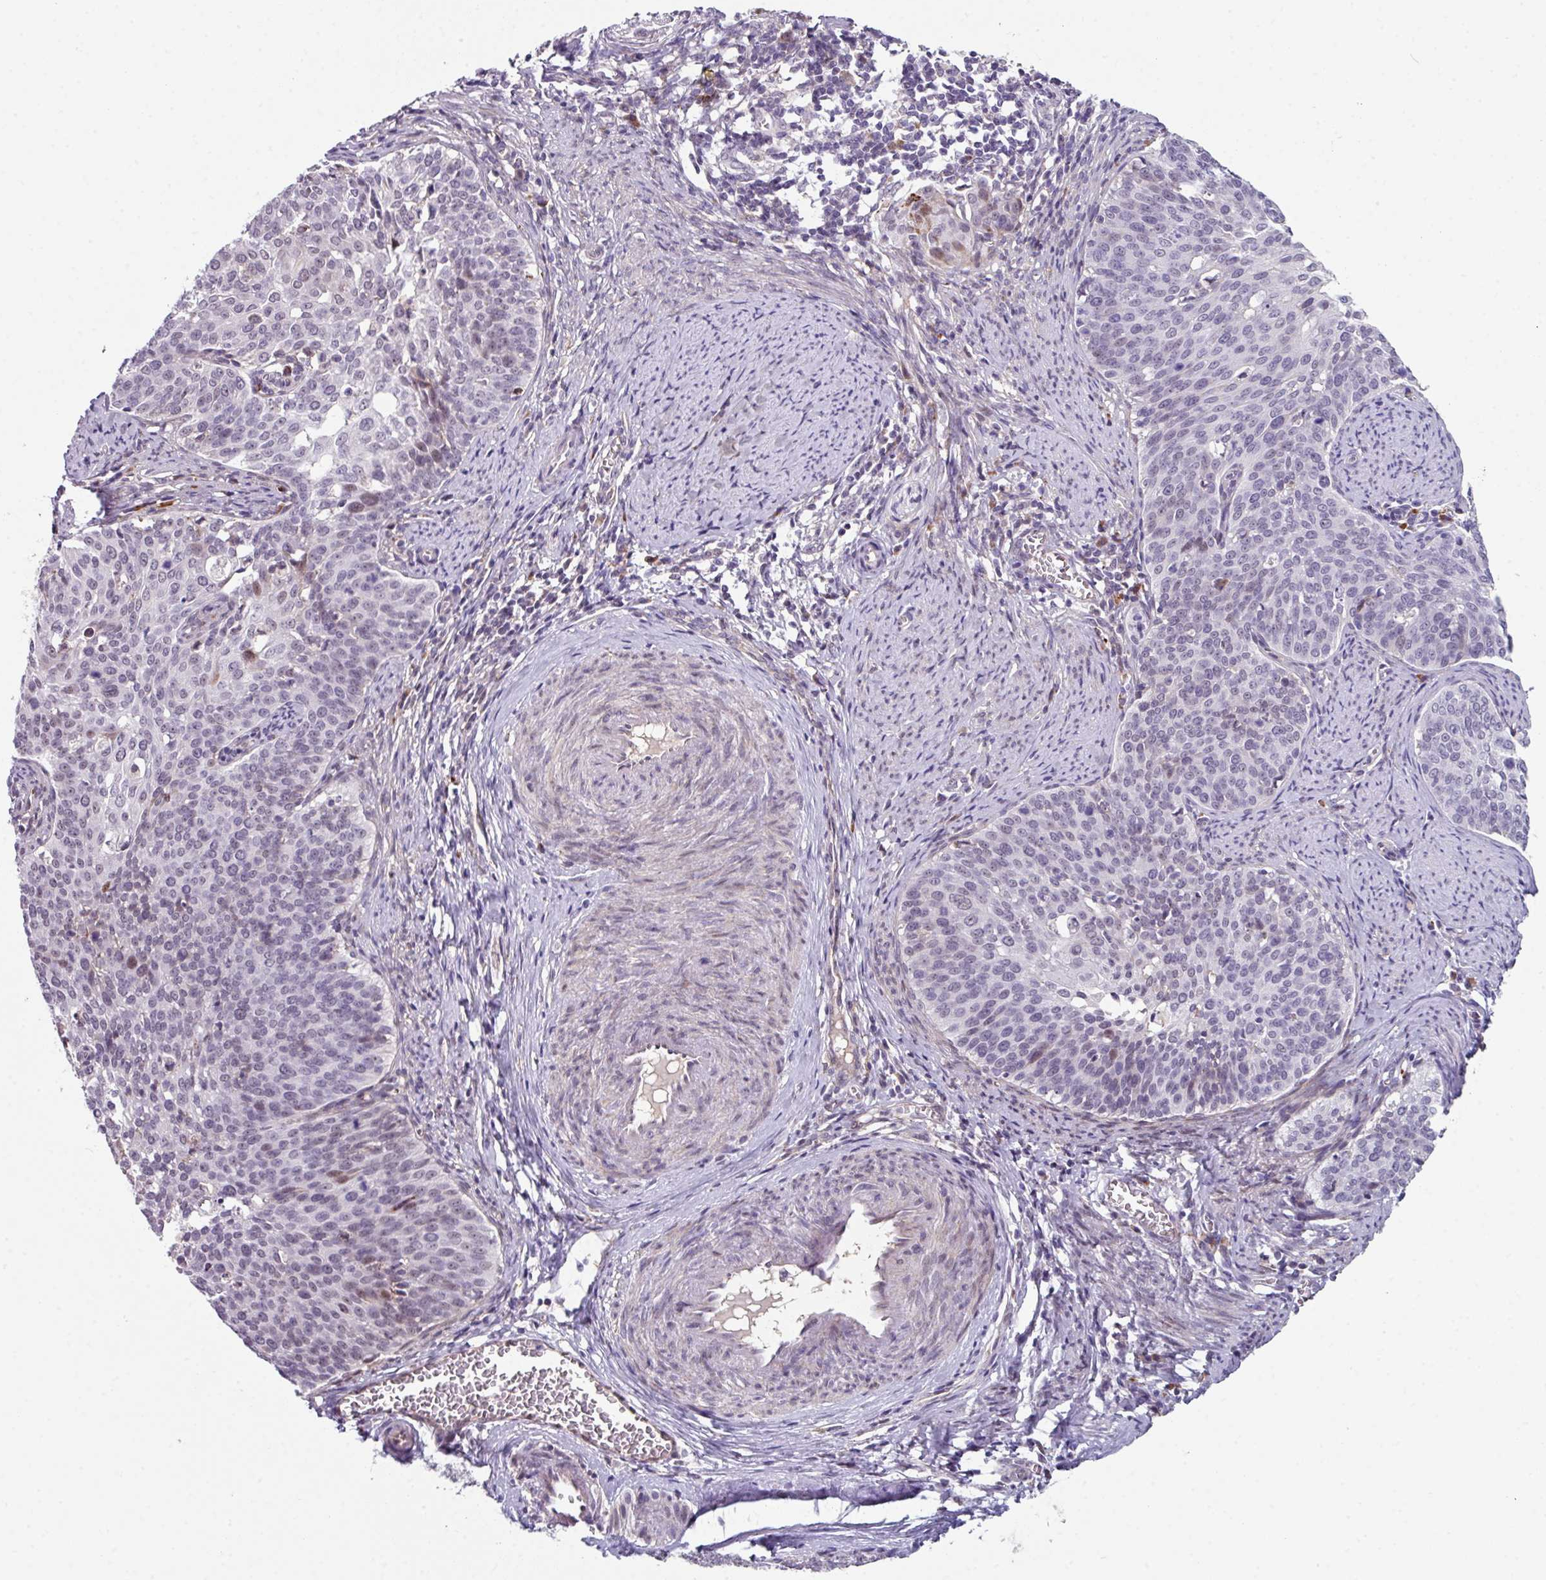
{"staining": {"intensity": "weak", "quantity": "<25%", "location": "nuclear"}, "tissue": "cervical cancer", "cell_type": "Tumor cells", "image_type": "cancer", "snomed": [{"axis": "morphology", "description": "Squamous cell carcinoma, NOS"}, {"axis": "topography", "description": "Cervix"}], "caption": "Protein analysis of cervical cancer (squamous cell carcinoma) reveals no significant positivity in tumor cells.", "gene": "BMS1", "patient": {"sex": "female", "age": 44}}